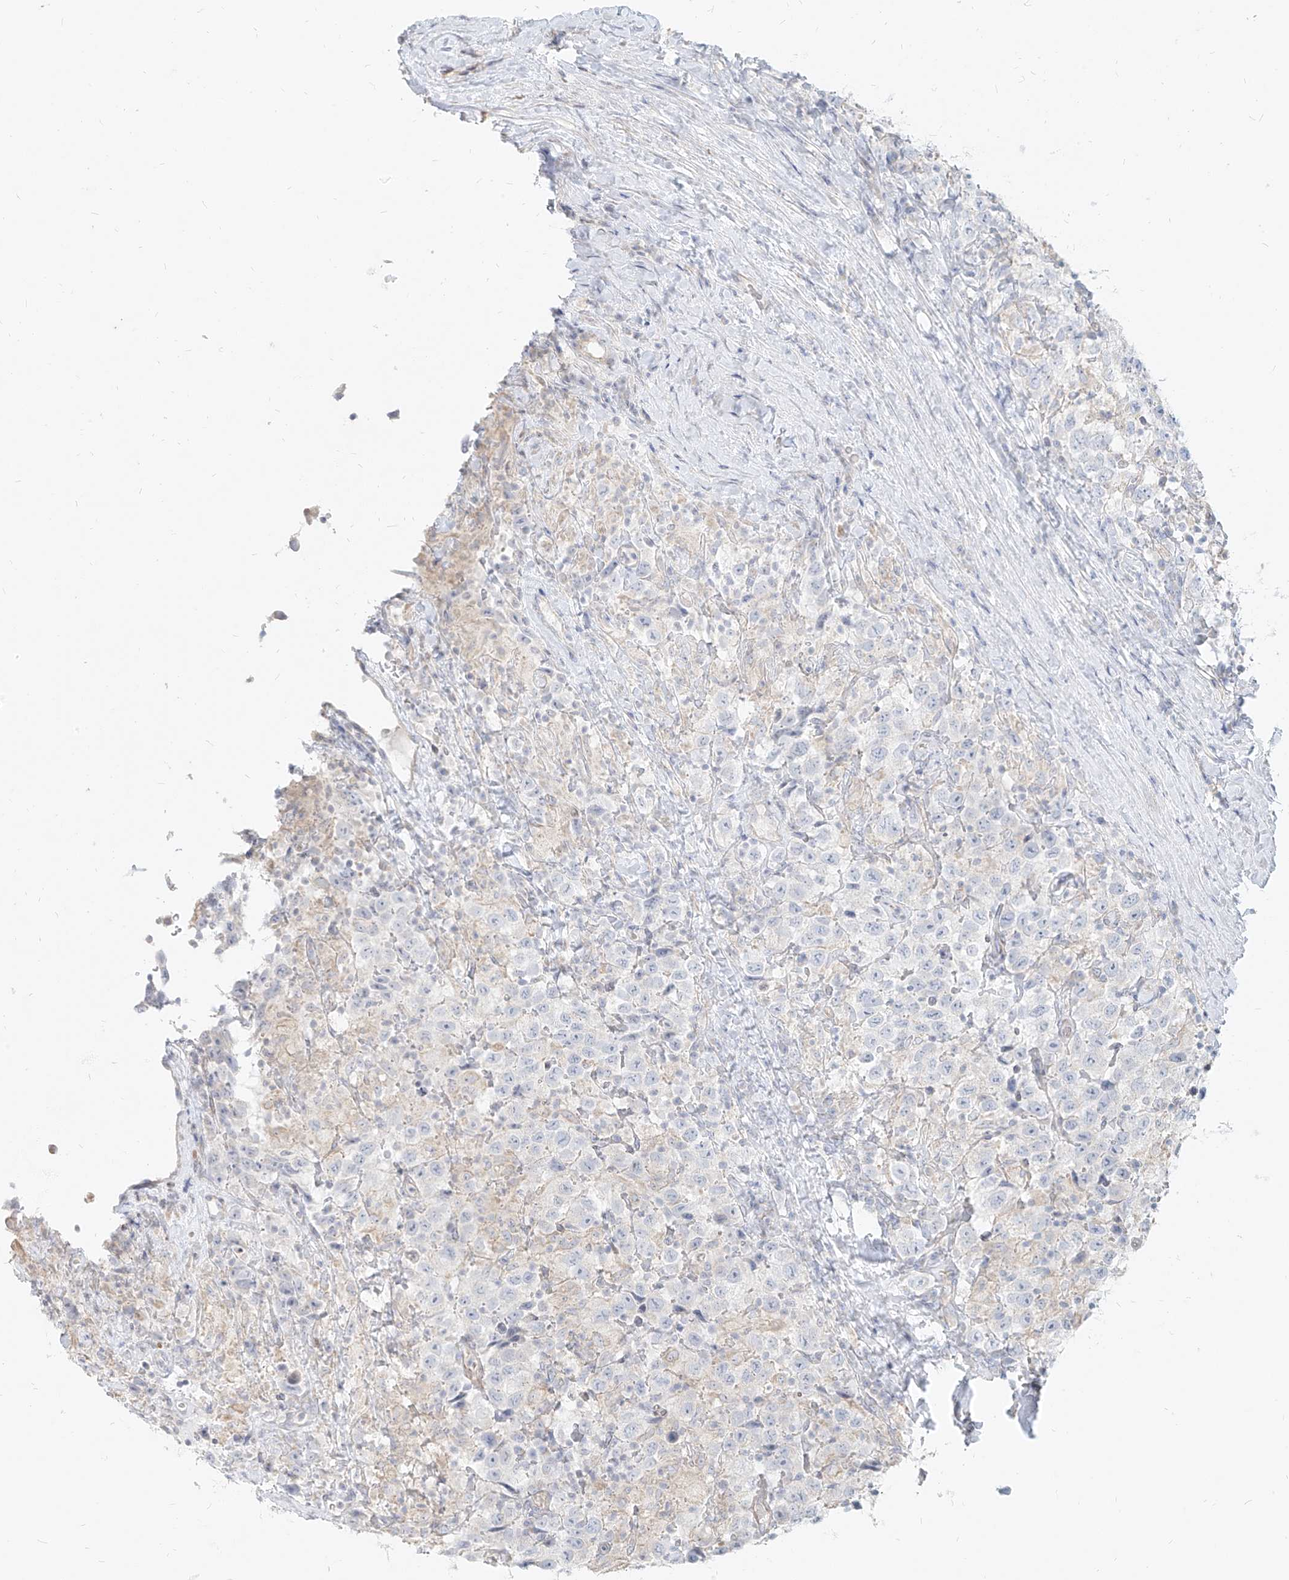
{"staining": {"intensity": "negative", "quantity": "none", "location": "none"}, "tissue": "testis cancer", "cell_type": "Tumor cells", "image_type": "cancer", "snomed": [{"axis": "morphology", "description": "Seminoma, NOS"}, {"axis": "topography", "description": "Testis"}], "caption": "DAB (3,3'-diaminobenzidine) immunohistochemical staining of seminoma (testis) reveals no significant staining in tumor cells.", "gene": "ITPKB", "patient": {"sex": "male", "age": 41}}